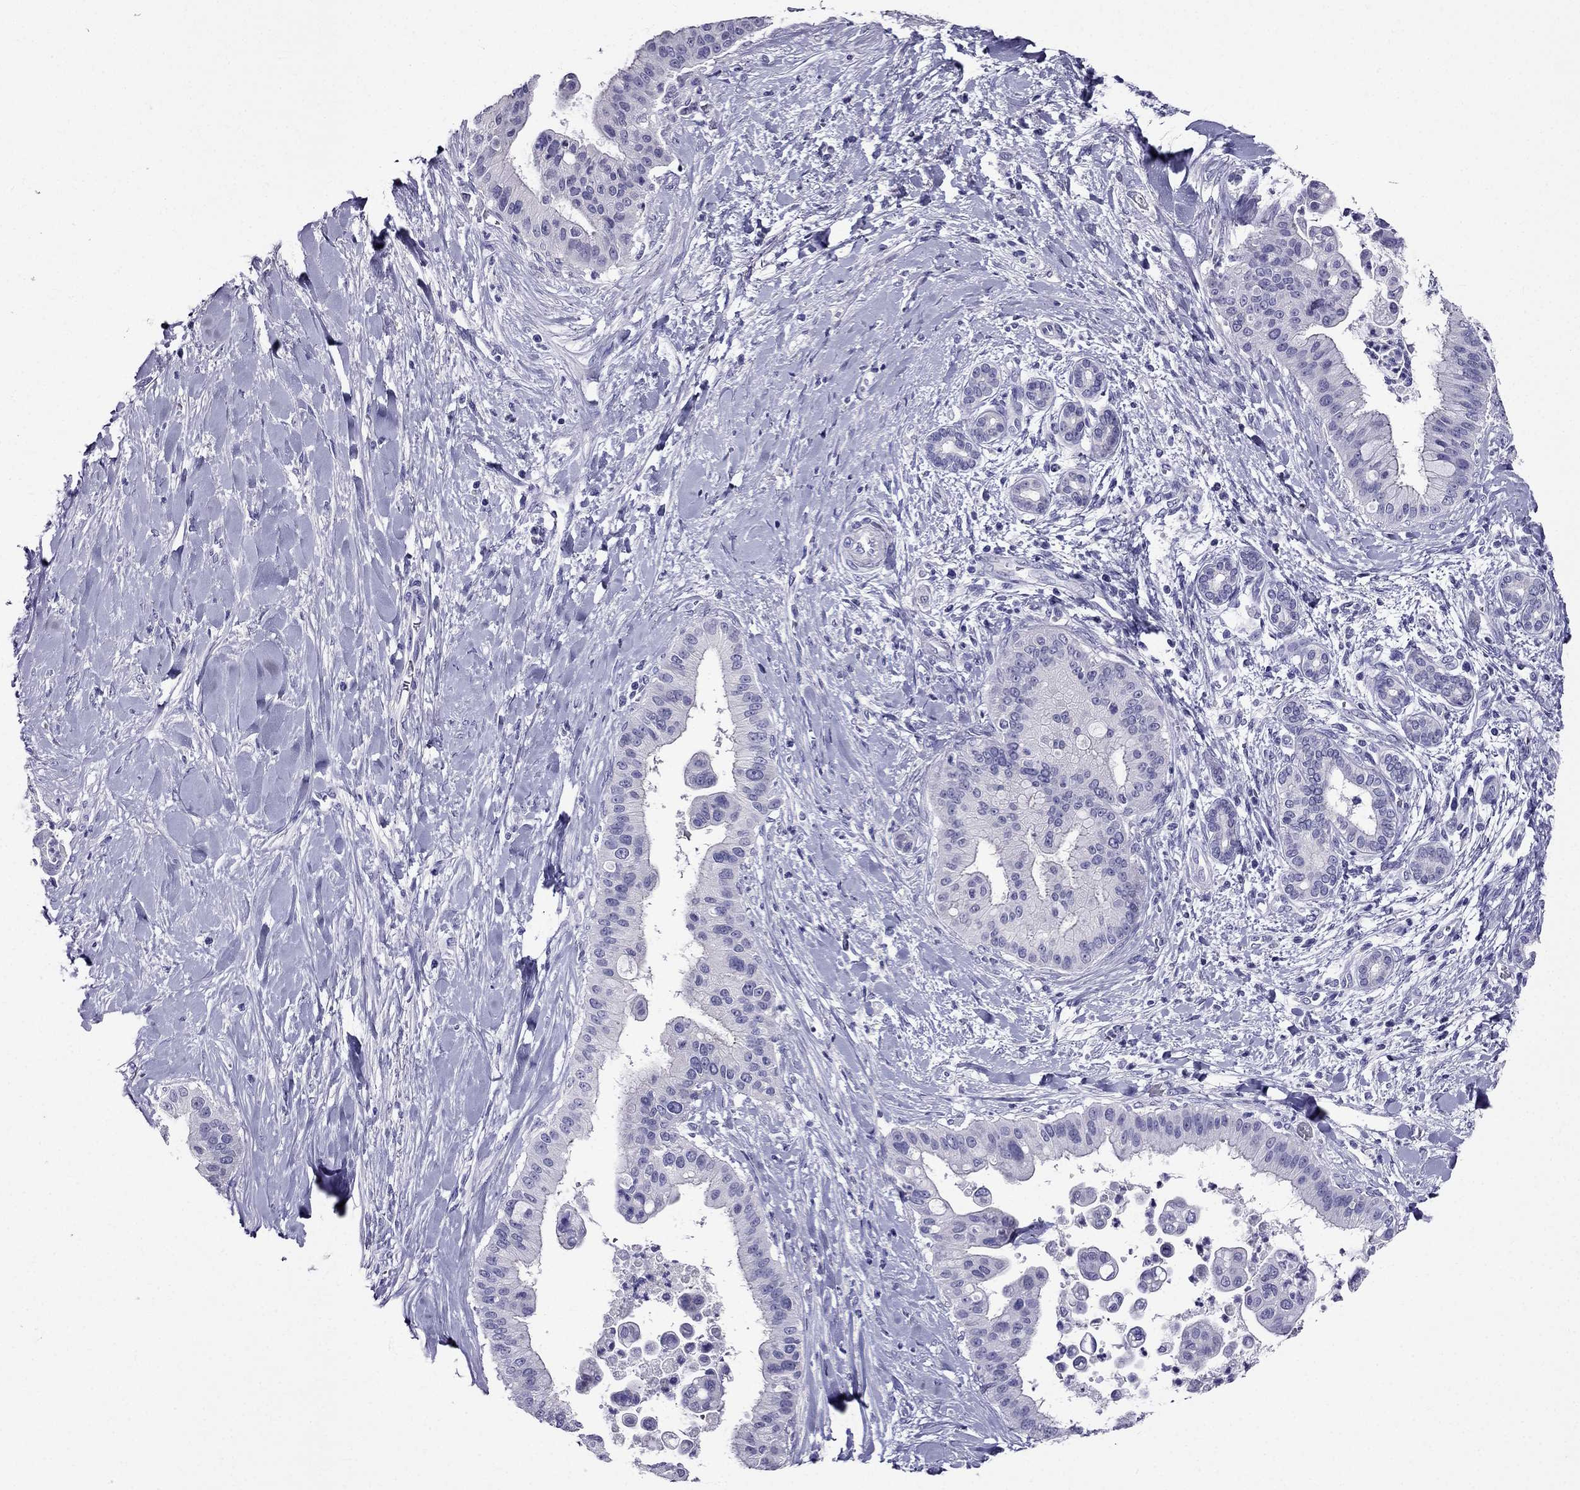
{"staining": {"intensity": "negative", "quantity": "none", "location": "none"}, "tissue": "liver cancer", "cell_type": "Tumor cells", "image_type": "cancer", "snomed": [{"axis": "morphology", "description": "Cholangiocarcinoma"}, {"axis": "topography", "description": "Liver"}], "caption": "Tumor cells are negative for brown protein staining in liver cancer.", "gene": "ZNF541", "patient": {"sex": "female", "age": 54}}